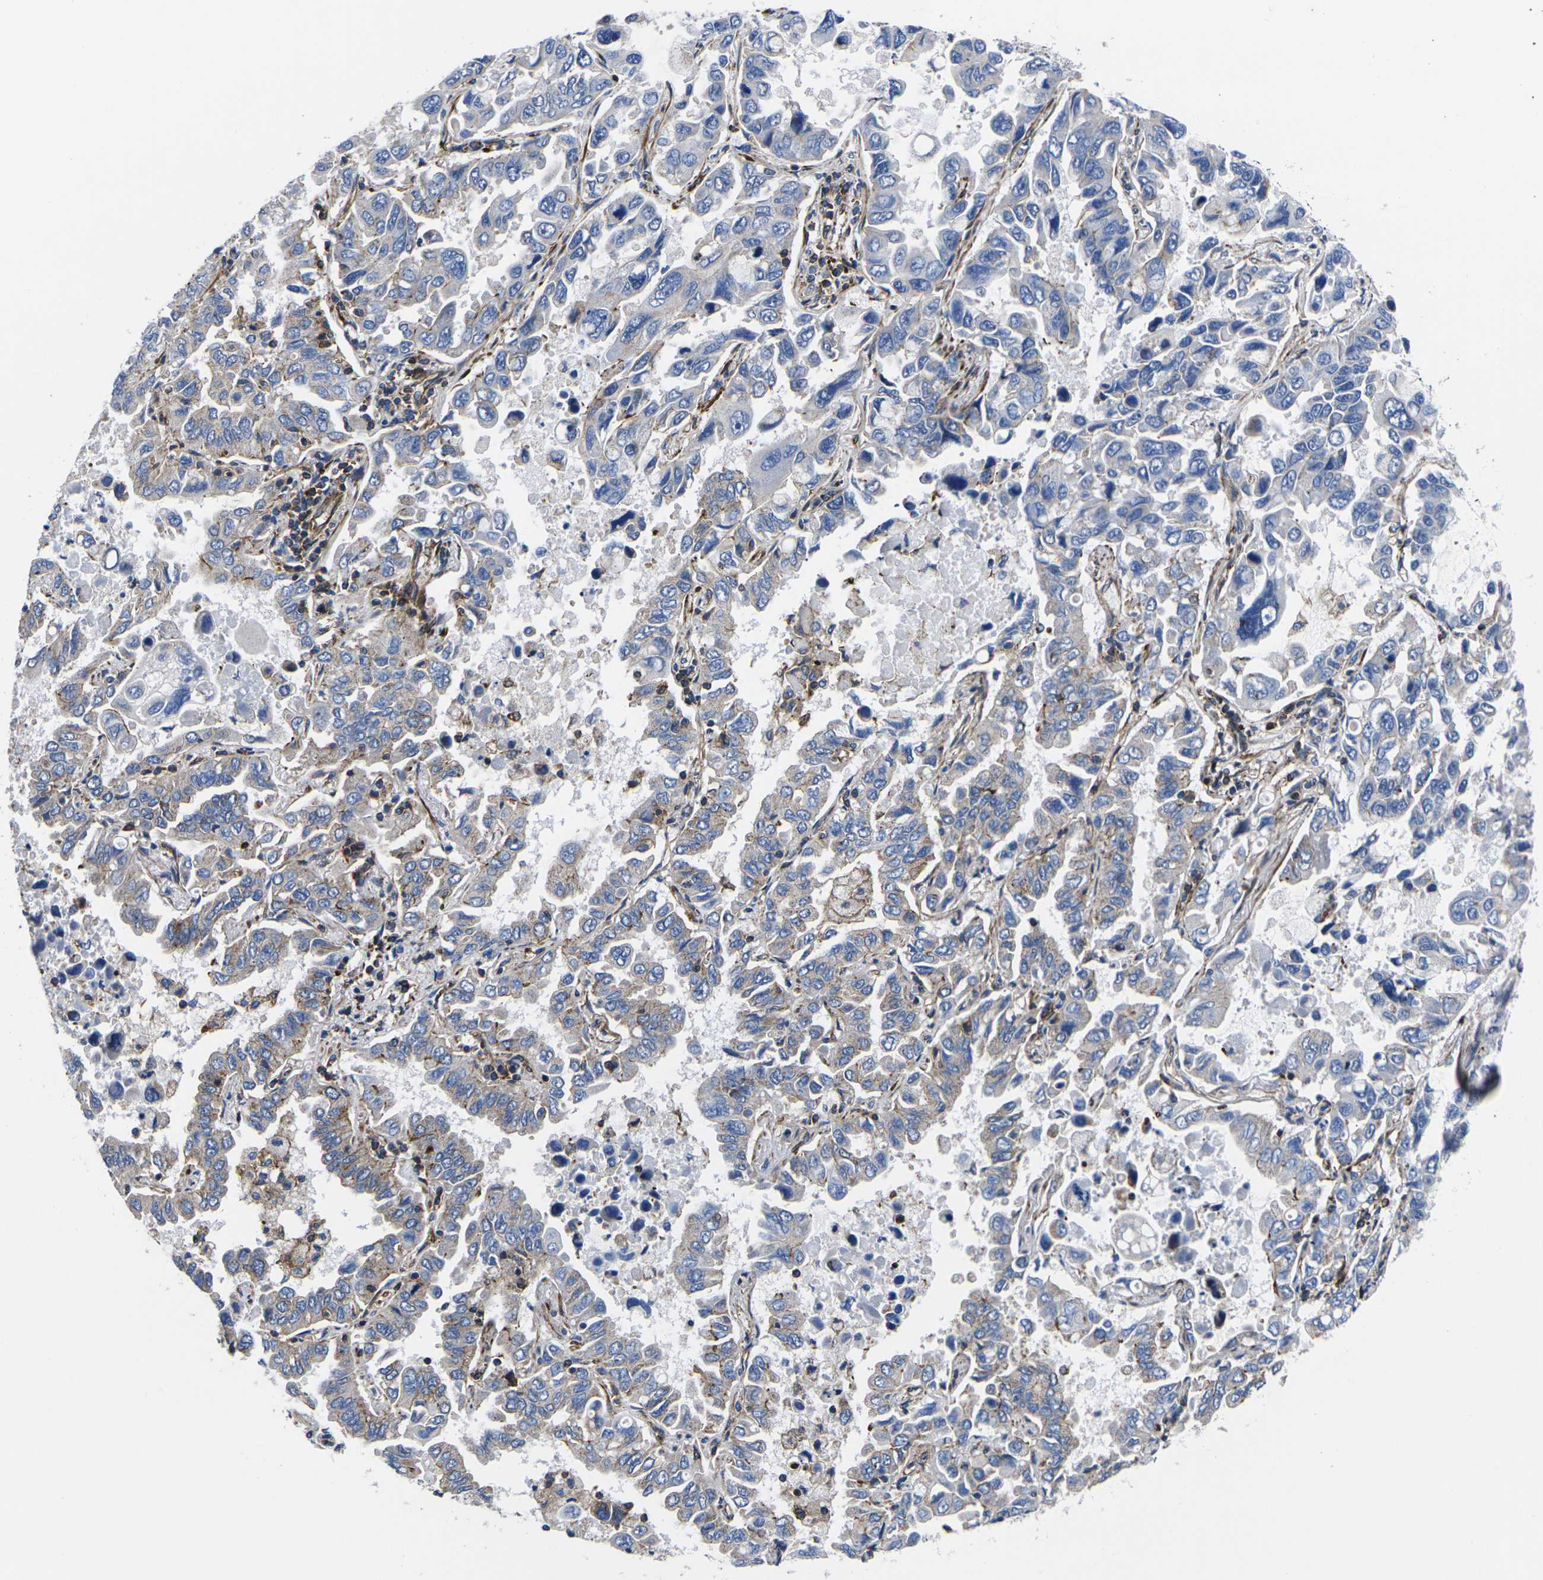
{"staining": {"intensity": "weak", "quantity": "<25%", "location": "cytoplasmic/membranous"}, "tissue": "lung cancer", "cell_type": "Tumor cells", "image_type": "cancer", "snomed": [{"axis": "morphology", "description": "Adenocarcinoma, NOS"}, {"axis": "topography", "description": "Lung"}], "caption": "High magnification brightfield microscopy of adenocarcinoma (lung) stained with DAB (brown) and counterstained with hematoxylin (blue): tumor cells show no significant staining.", "gene": "GPR4", "patient": {"sex": "male", "age": 64}}